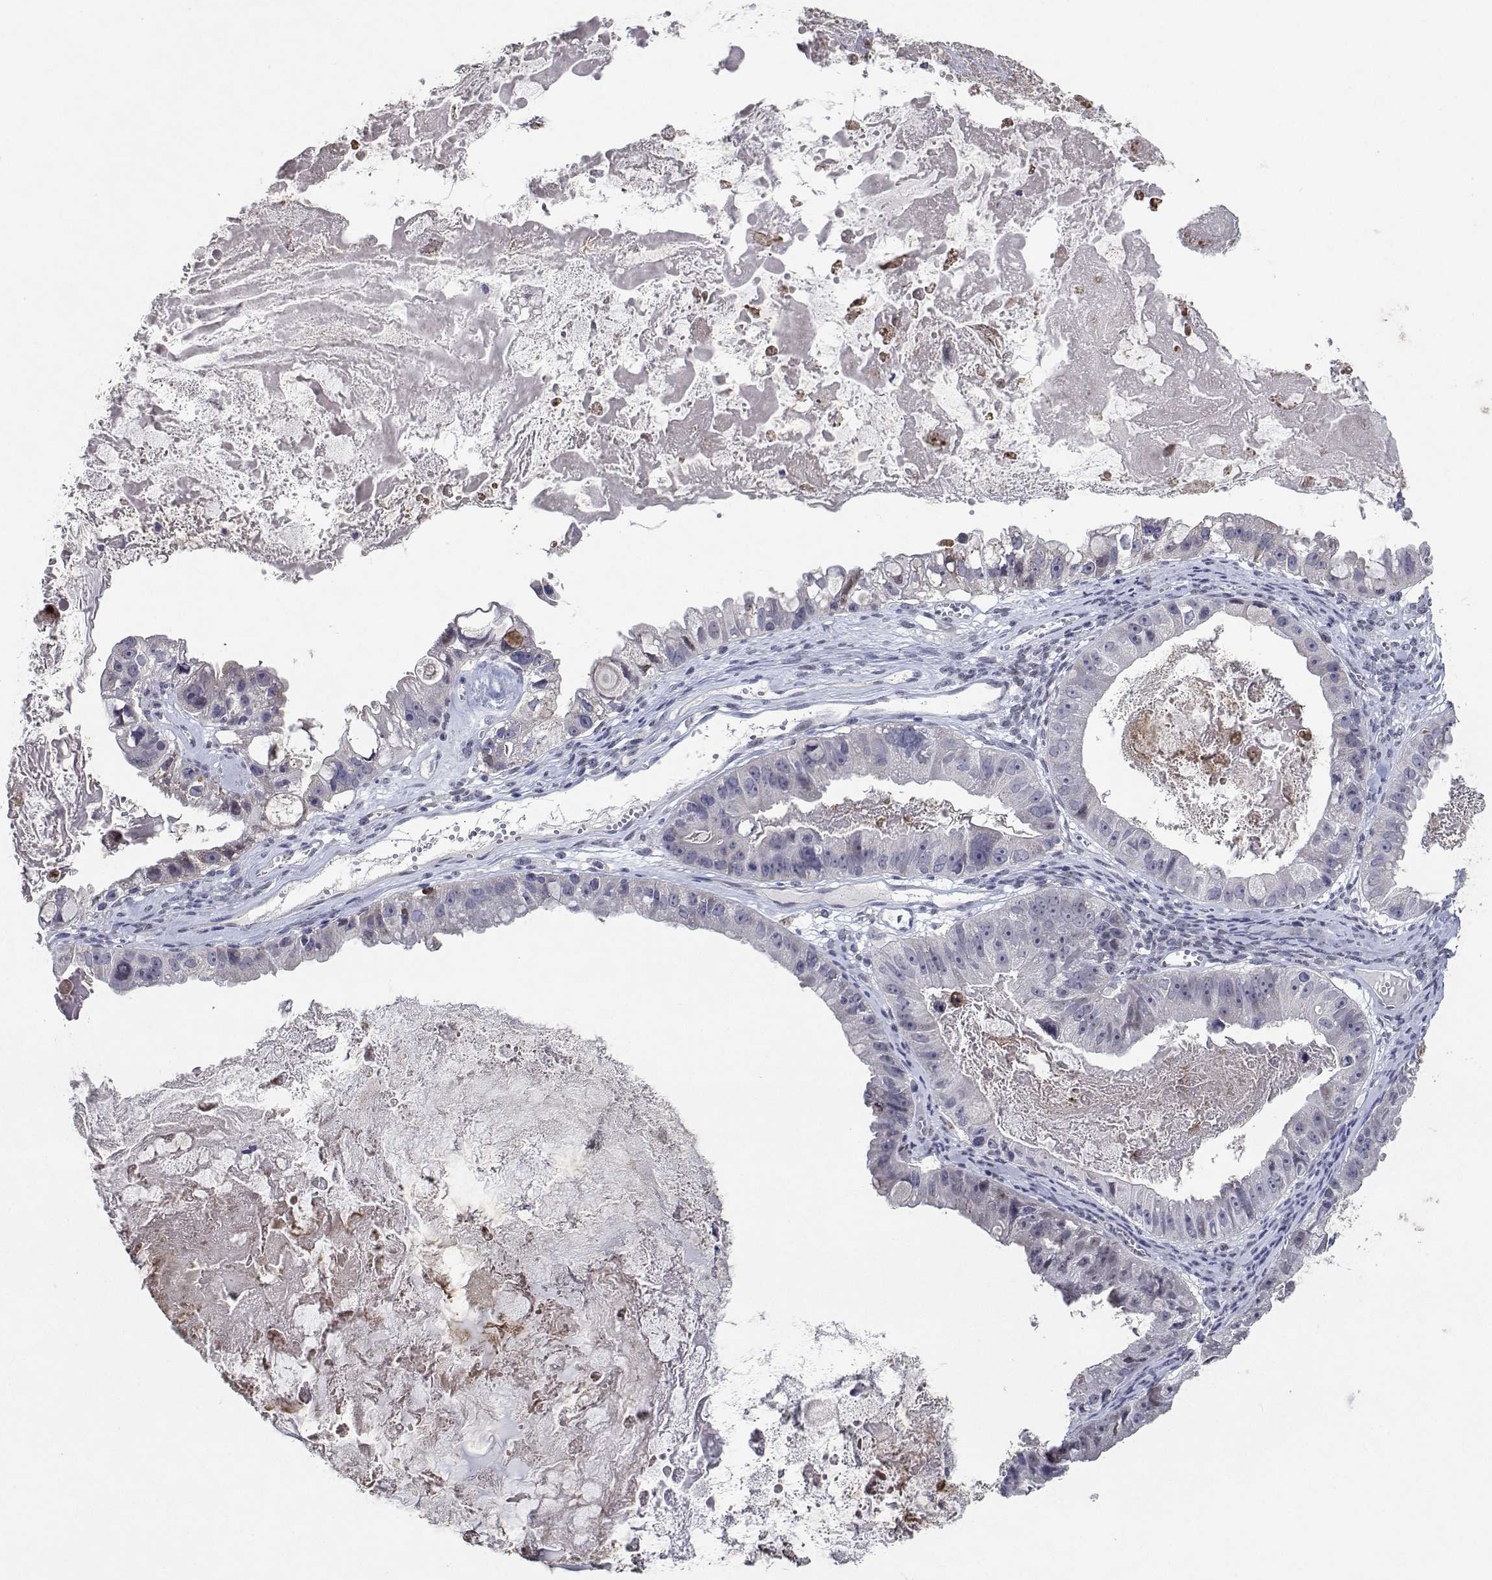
{"staining": {"intensity": "negative", "quantity": "none", "location": "none"}, "tissue": "ovarian cancer", "cell_type": "Tumor cells", "image_type": "cancer", "snomed": [{"axis": "morphology", "description": "Cystadenocarcinoma, mucinous, NOS"}, {"axis": "topography", "description": "Ovary"}], "caption": "IHC of human ovarian cancer (mucinous cystadenocarcinoma) reveals no positivity in tumor cells.", "gene": "RBPJL", "patient": {"sex": "female", "age": 61}}